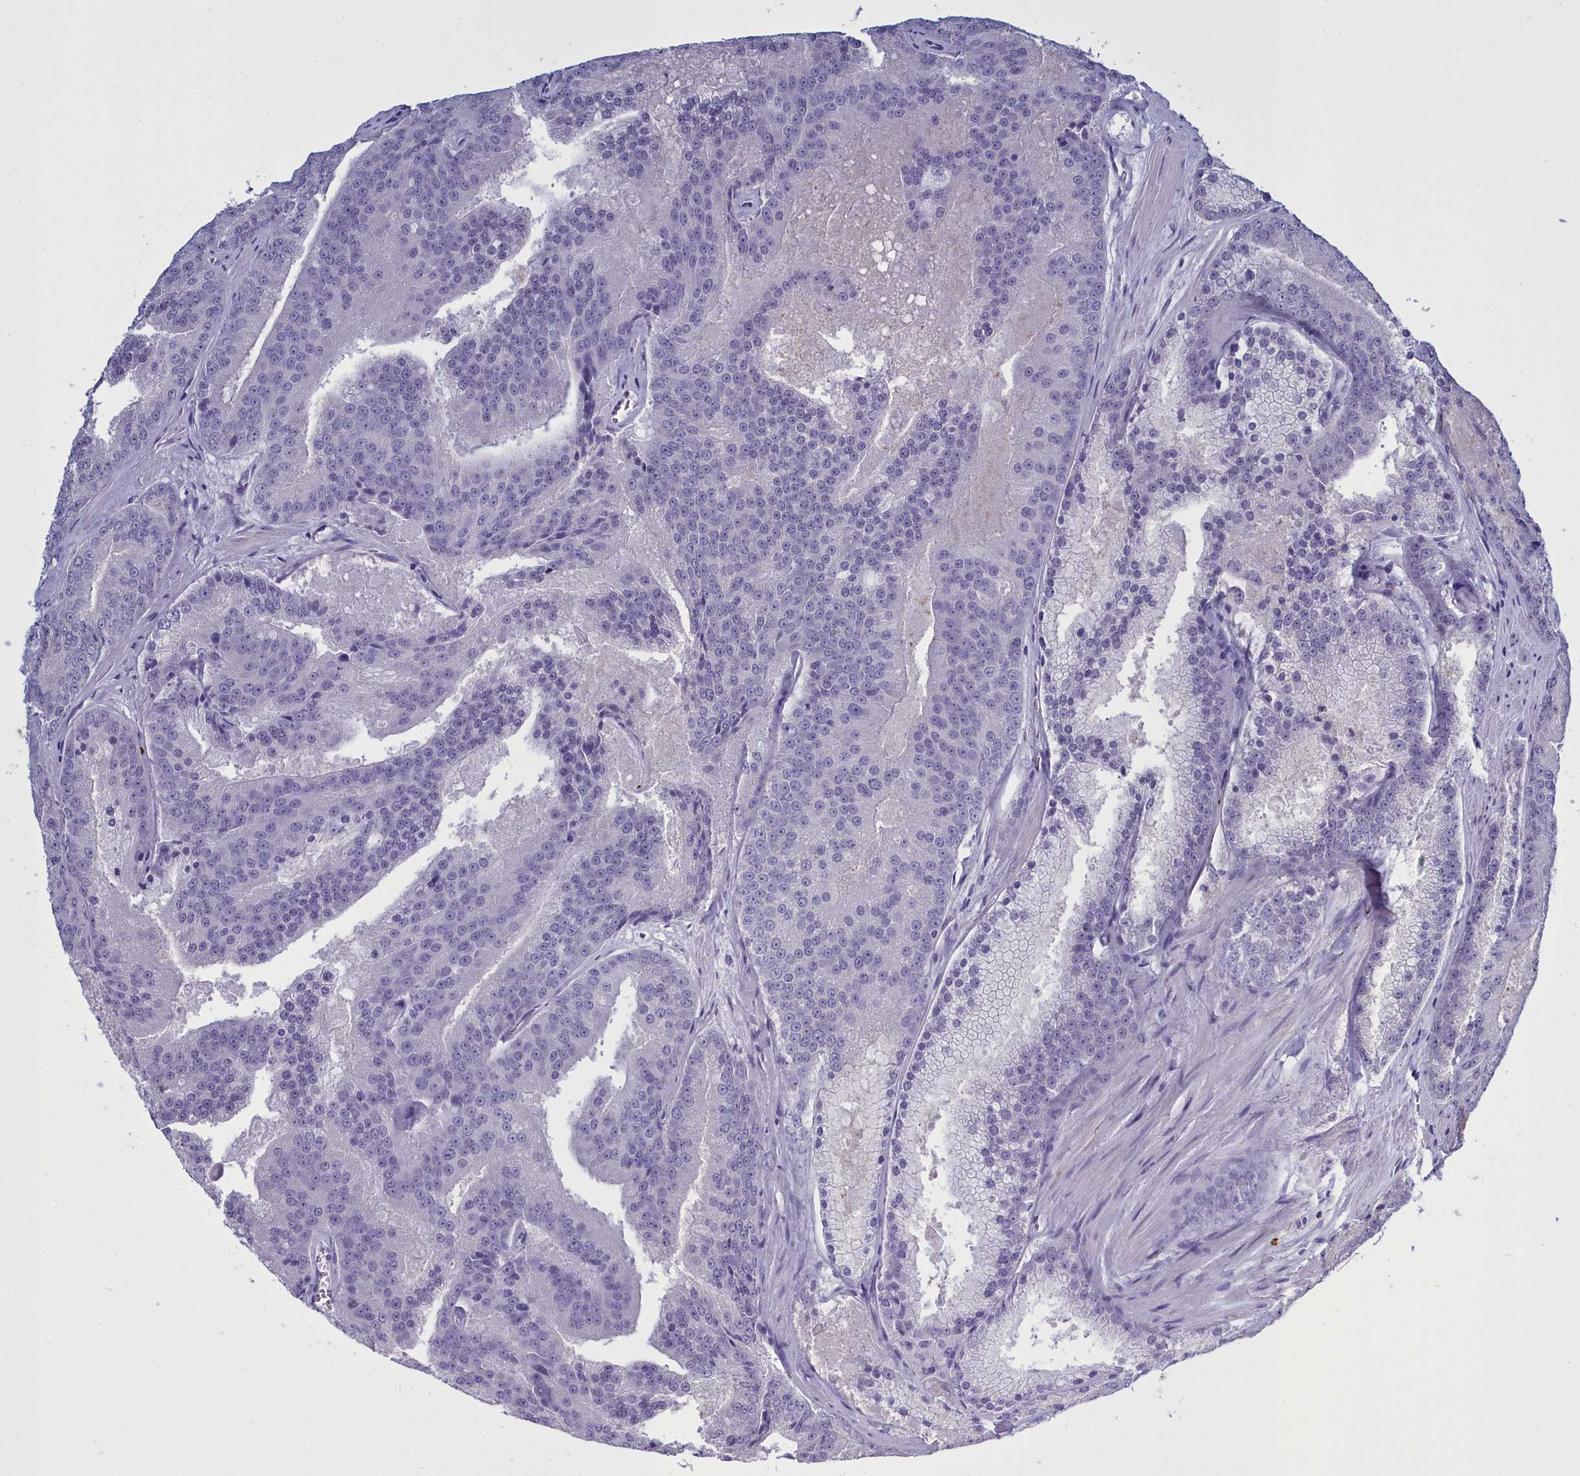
{"staining": {"intensity": "negative", "quantity": "none", "location": "none"}, "tissue": "prostate cancer", "cell_type": "Tumor cells", "image_type": "cancer", "snomed": [{"axis": "morphology", "description": "Adenocarcinoma, High grade"}, {"axis": "topography", "description": "Prostate"}], "caption": "DAB (3,3'-diaminobenzidine) immunohistochemical staining of adenocarcinoma (high-grade) (prostate) demonstrates no significant positivity in tumor cells.", "gene": "MAP6", "patient": {"sex": "male", "age": 61}}